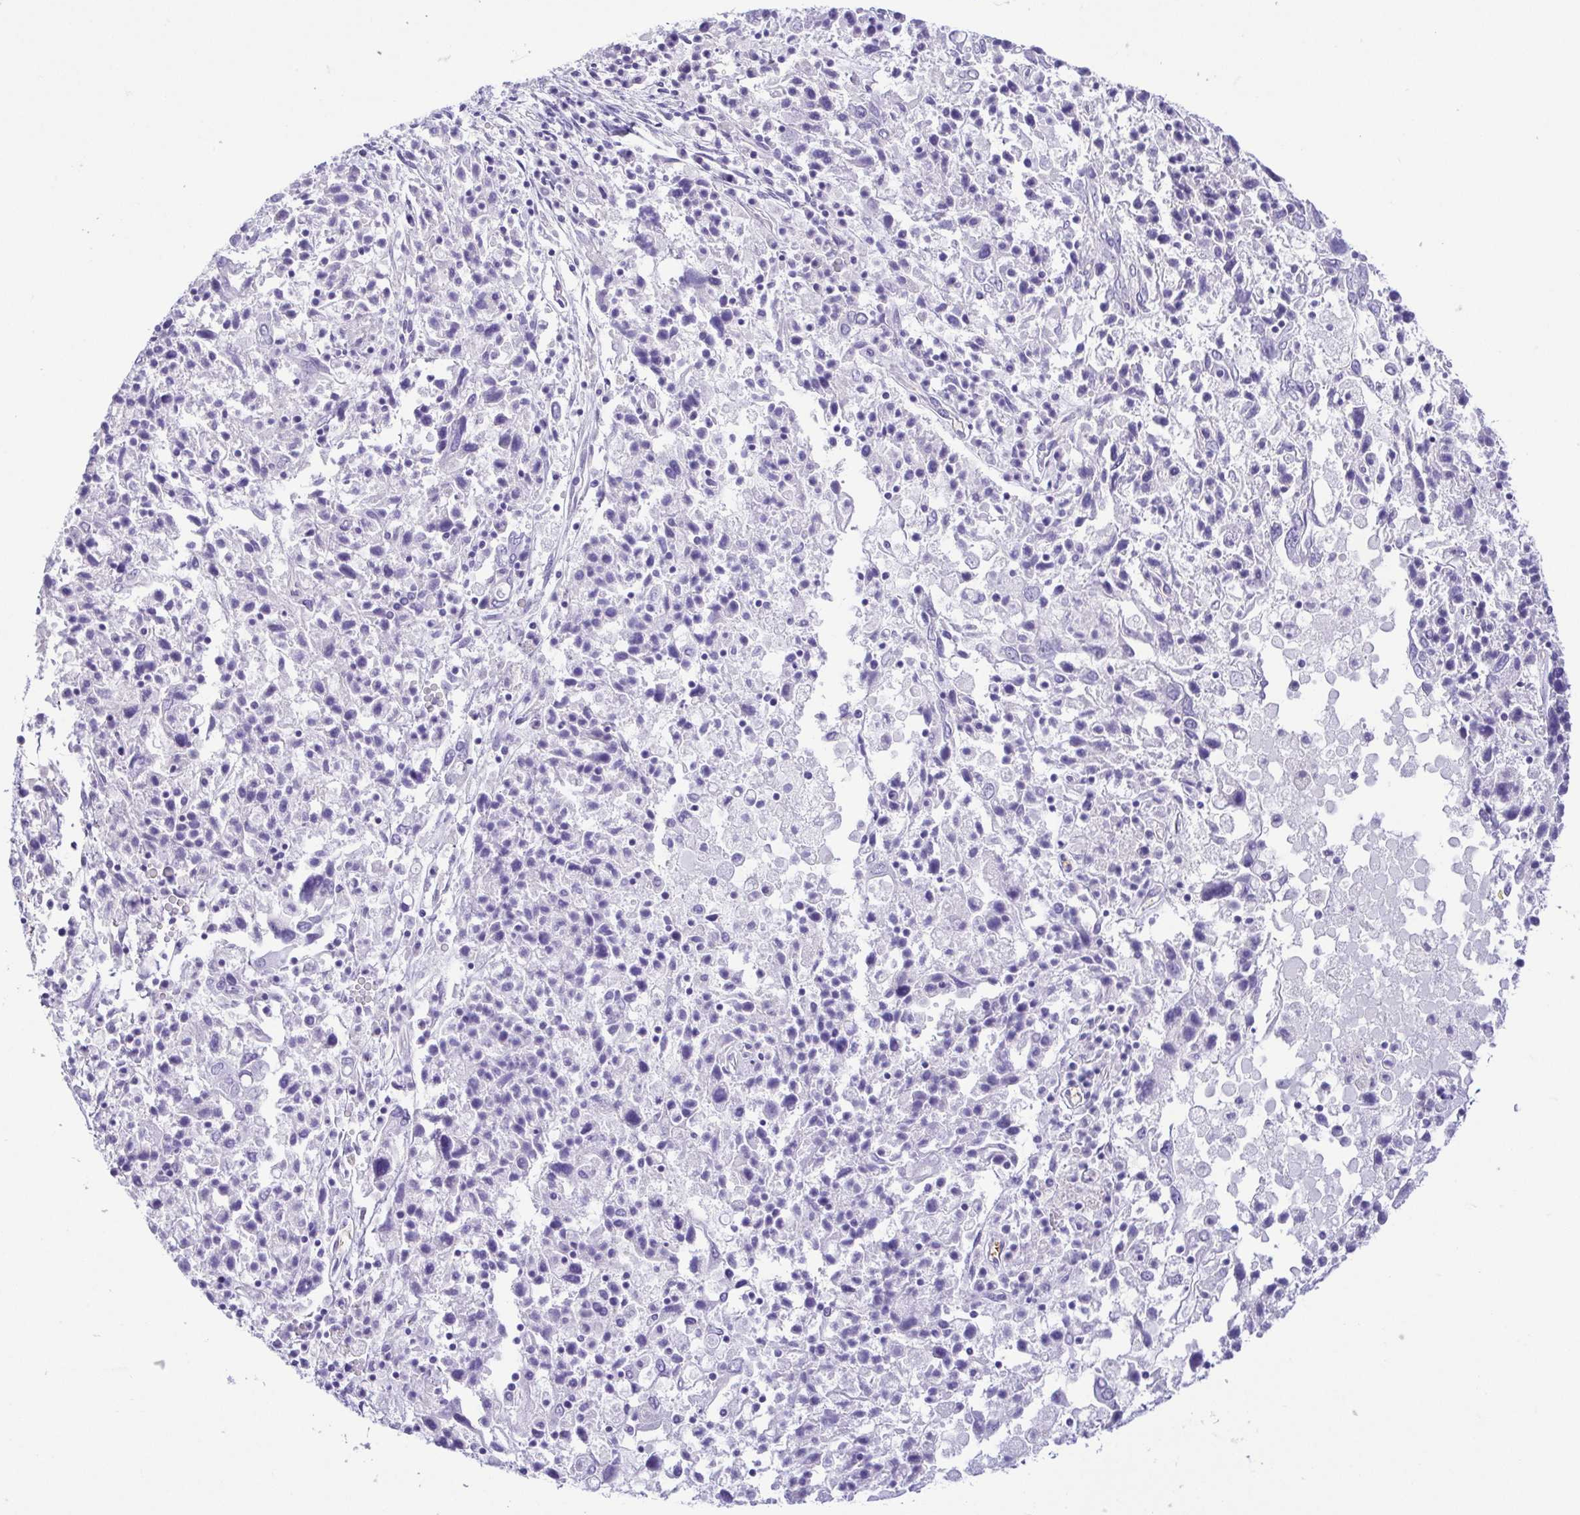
{"staining": {"intensity": "negative", "quantity": "none", "location": "none"}, "tissue": "ovarian cancer", "cell_type": "Tumor cells", "image_type": "cancer", "snomed": [{"axis": "morphology", "description": "Carcinoma, endometroid"}, {"axis": "topography", "description": "Ovary"}], "caption": "Endometroid carcinoma (ovarian) was stained to show a protein in brown. There is no significant expression in tumor cells.", "gene": "EPB42", "patient": {"sex": "female", "age": 62}}